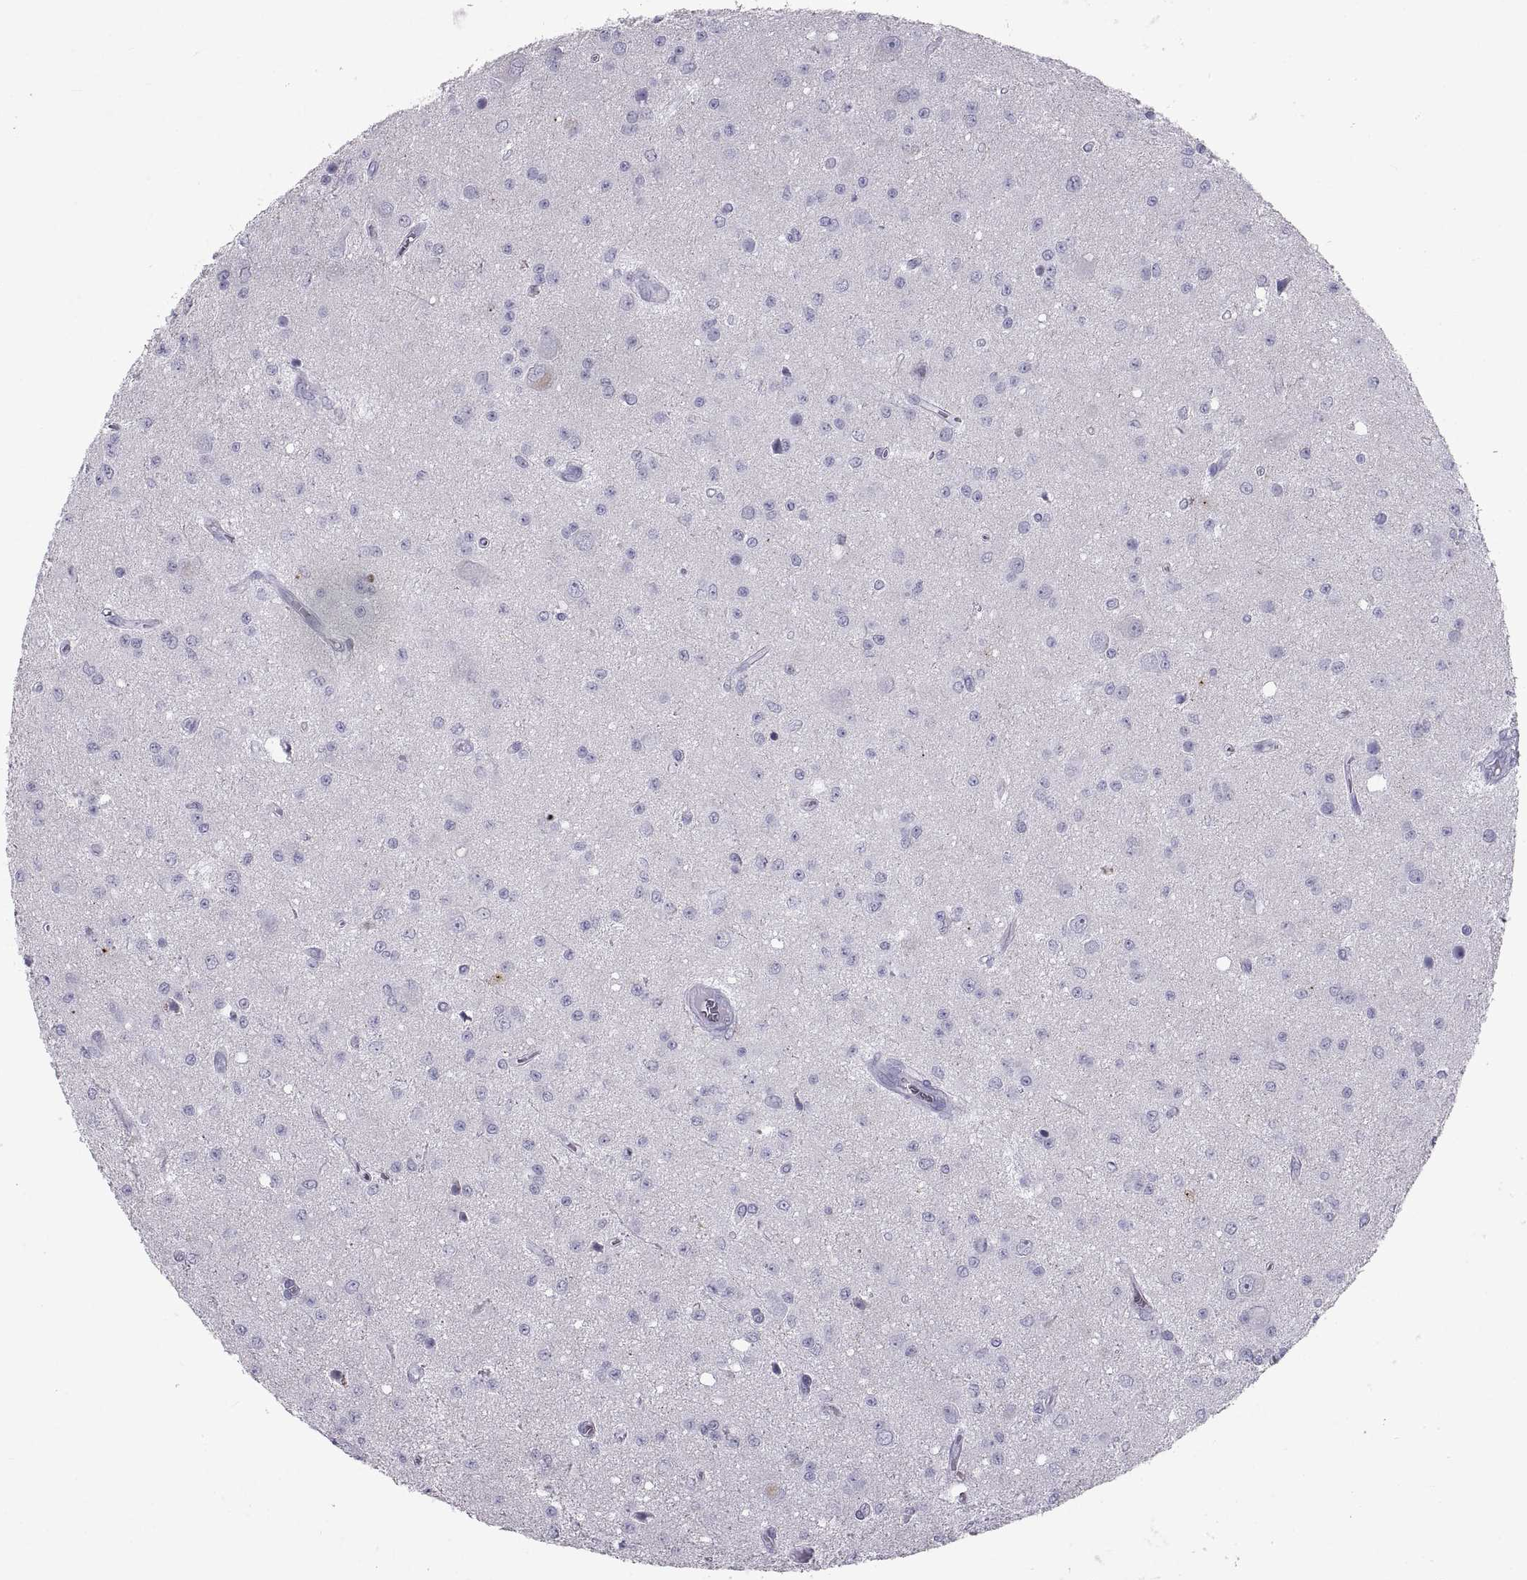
{"staining": {"intensity": "negative", "quantity": "none", "location": "none"}, "tissue": "glioma", "cell_type": "Tumor cells", "image_type": "cancer", "snomed": [{"axis": "morphology", "description": "Glioma, malignant, Low grade"}, {"axis": "topography", "description": "Brain"}], "caption": "Immunohistochemistry of low-grade glioma (malignant) shows no expression in tumor cells. (DAB IHC, high magnification).", "gene": "PCSK1N", "patient": {"sex": "female", "age": 45}}